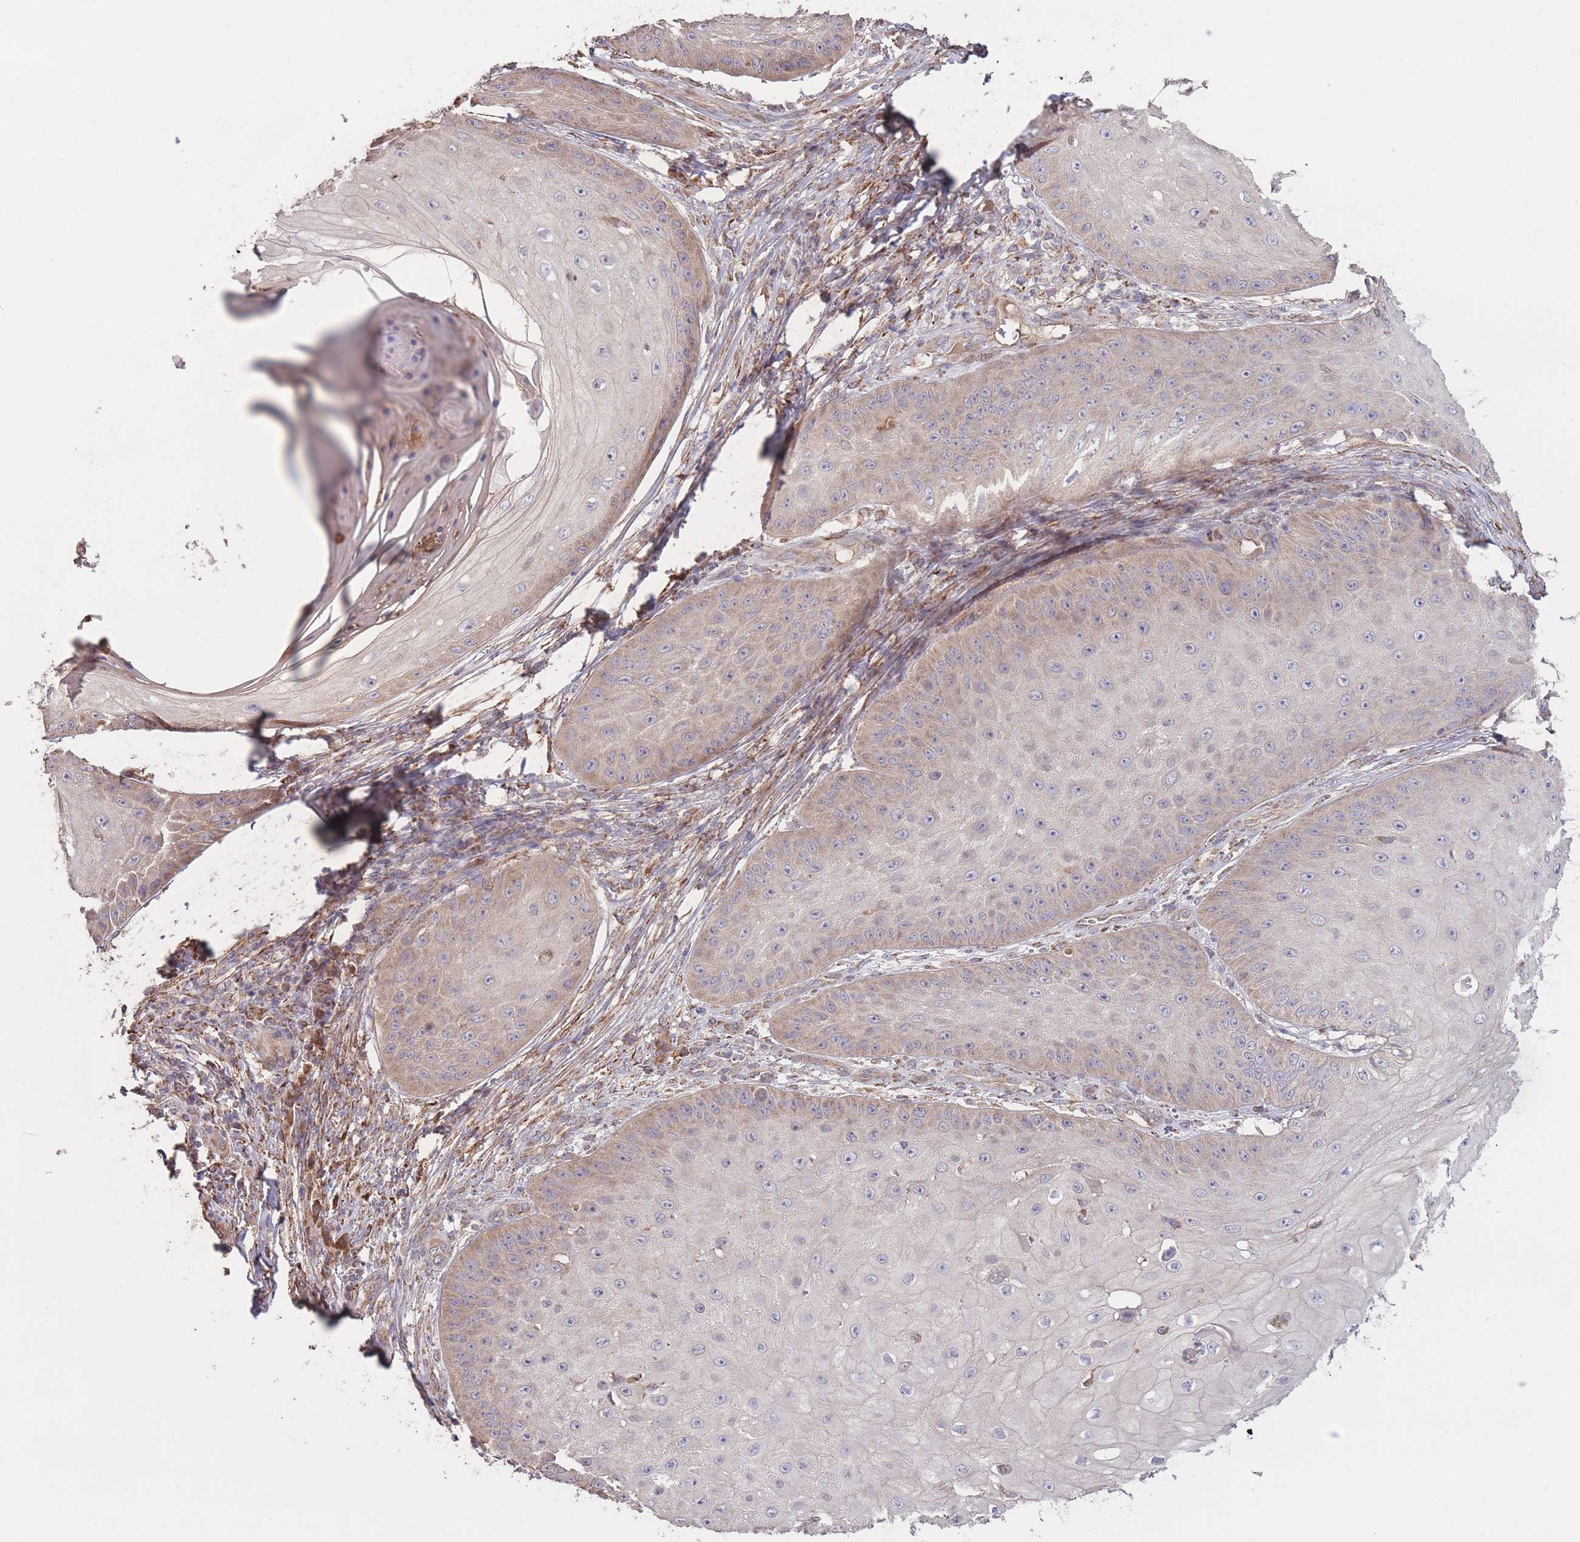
{"staining": {"intensity": "weak", "quantity": "25%-75%", "location": "cytoplasmic/membranous"}, "tissue": "skin cancer", "cell_type": "Tumor cells", "image_type": "cancer", "snomed": [{"axis": "morphology", "description": "Squamous cell carcinoma, NOS"}, {"axis": "topography", "description": "Skin"}], "caption": "Immunohistochemistry (IHC) staining of squamous cell carcinoma (skin), which exhibits low levels of weak cytoplasmic/membranous staining in about 25%-75% of tumor cells indicating weak cytoplasmic/membranous protein expression. The staining was performed using DAB (3,3'-diaminobenzidine) (brown) for protein detection and nuclei were counterstained in hematoxylin (blue).", "gene": "EEF1AKMT1", "patient": {"sex": "male", "age": 70}}